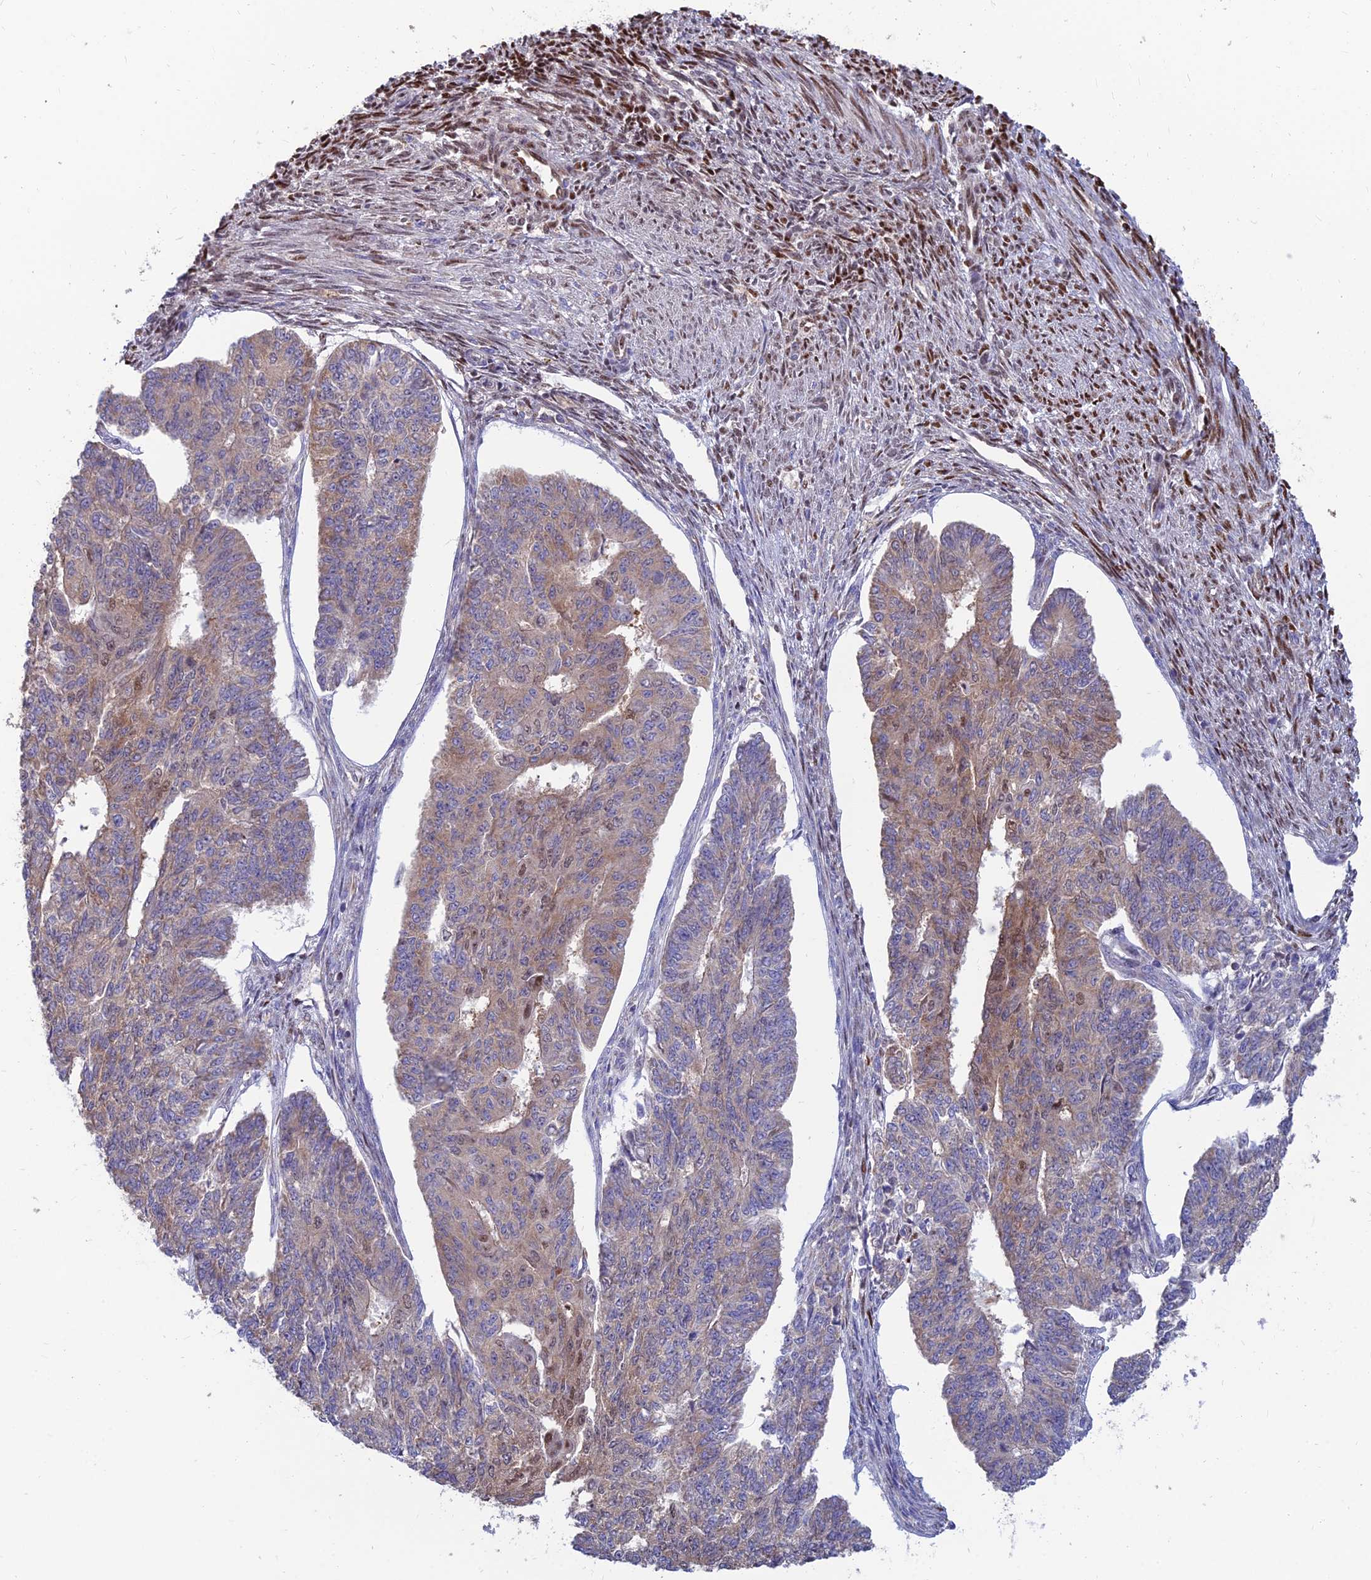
{"staining": {"intensity": "moderate", "quantity": "25%-75%", "location": "cytoplasmic/membranous,nuclear"}, "tissue": "endometrial cancer", "cell_type": "Tumor cells", "image_type": "cancer", "snomed": [{"axis": "morphology", "description": "Adenocarcinoma, NOS"}, {"axis": "topography", "description": "Endometrium"}], "caption": "Immunohistochemical staining of endometrial cancer (adenocarcinoma) exhibits medium levels of moderate cytoplasmic/membranous and nuclear staining in approximately 25%-75% of tumor cells.", "gene": "DNPEP", "patient": {"sex": "female", "age": 32}}